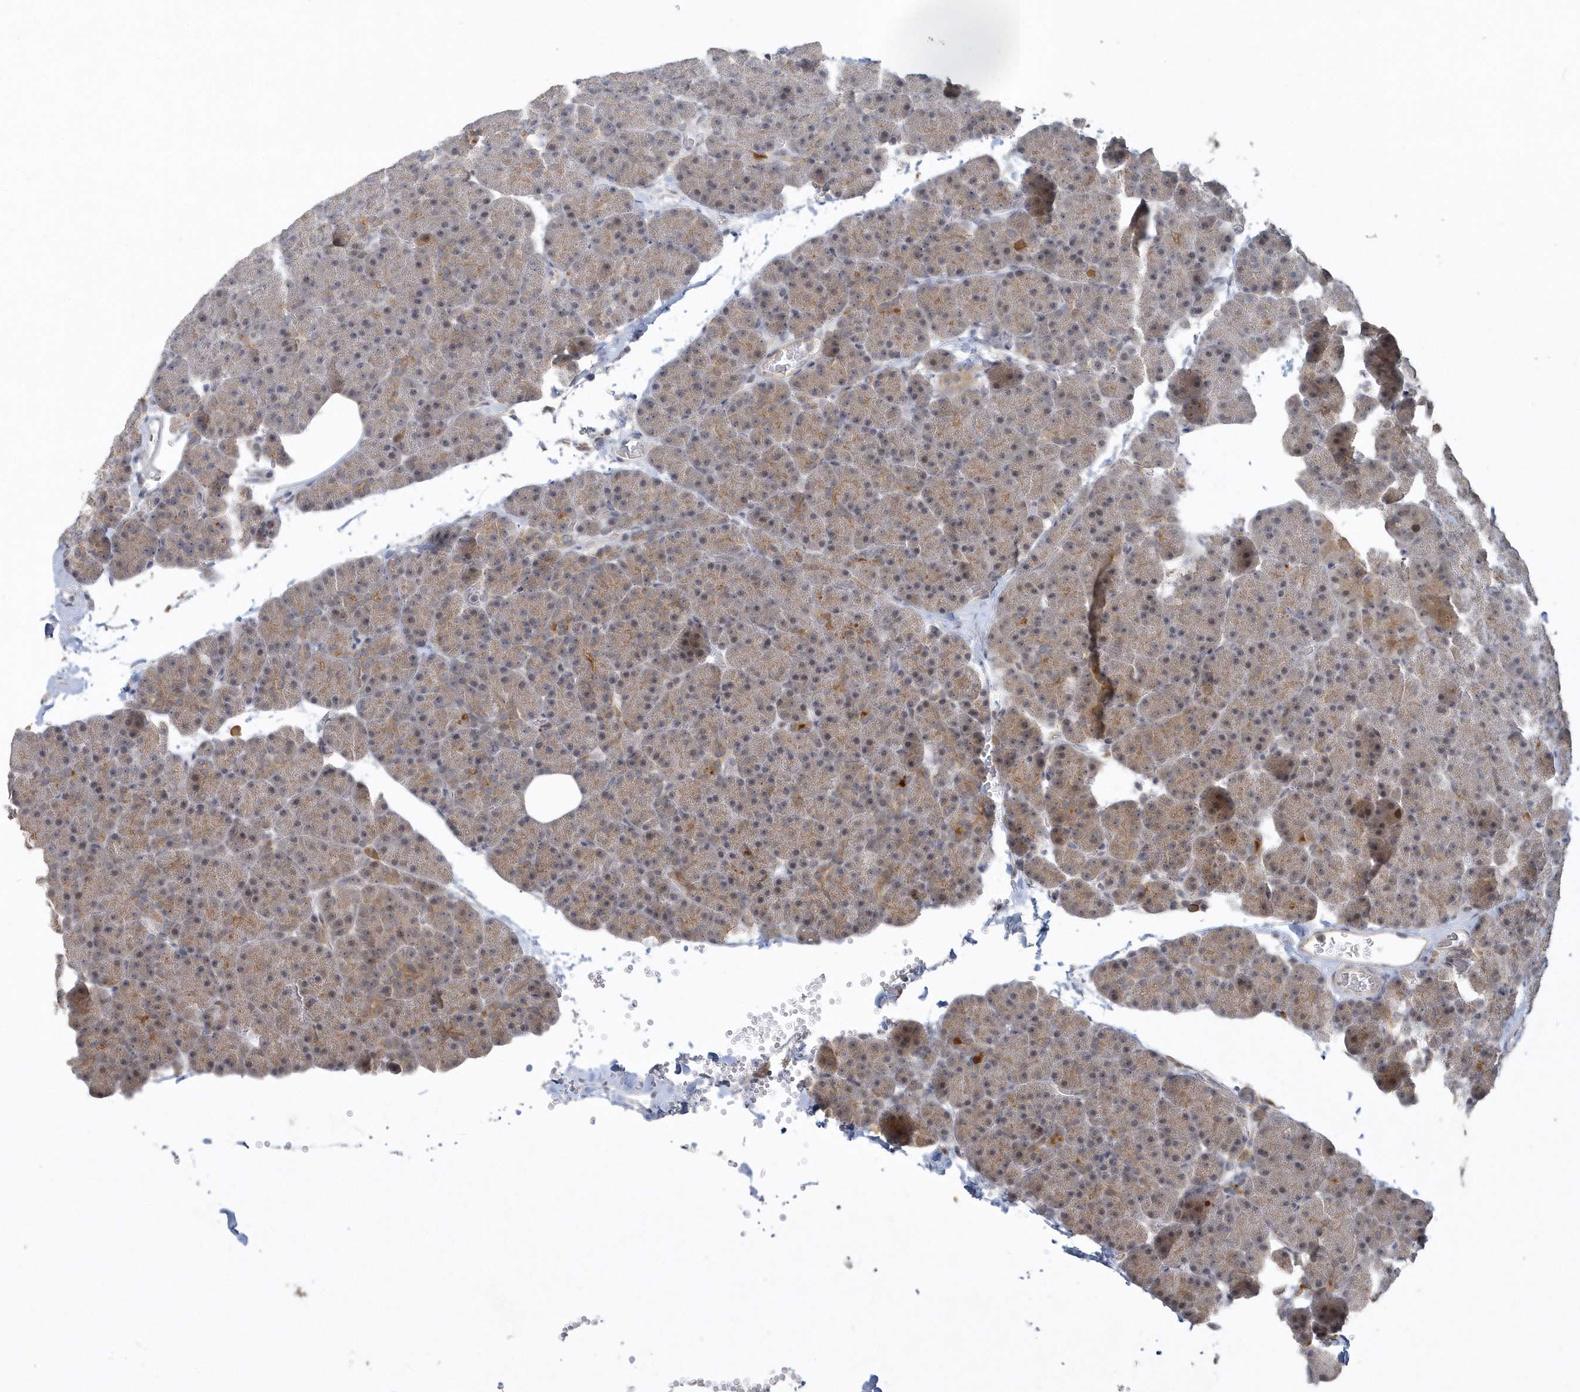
{"staining": {"intensity": "weak", "quantity": "25%-75%", "location": "cytoplasmic/membranous,nuclear"}, "tissue": "pancreas", "cell_type": "Exocrine glandular cells", "image_type": "normal", "snomed": [{"axis": "morphology", "description": "Normal tissue, NOS"}, {"axis": "morphology", "description": "Carcinoid, malignant, NOS"}, {"axis": "topography", "description": "Pancreas"}], "caption": "Protein staining reveals weak cytoplasmic/membranous,nuclear staining in about 25%-75% of exocrine glandular cells in unremarkable pancreas. (DAB IHC with brightfield microscopy, high magnification).", "gene": "TRAIP", "patient": {"sex": "female", "age": 35}}